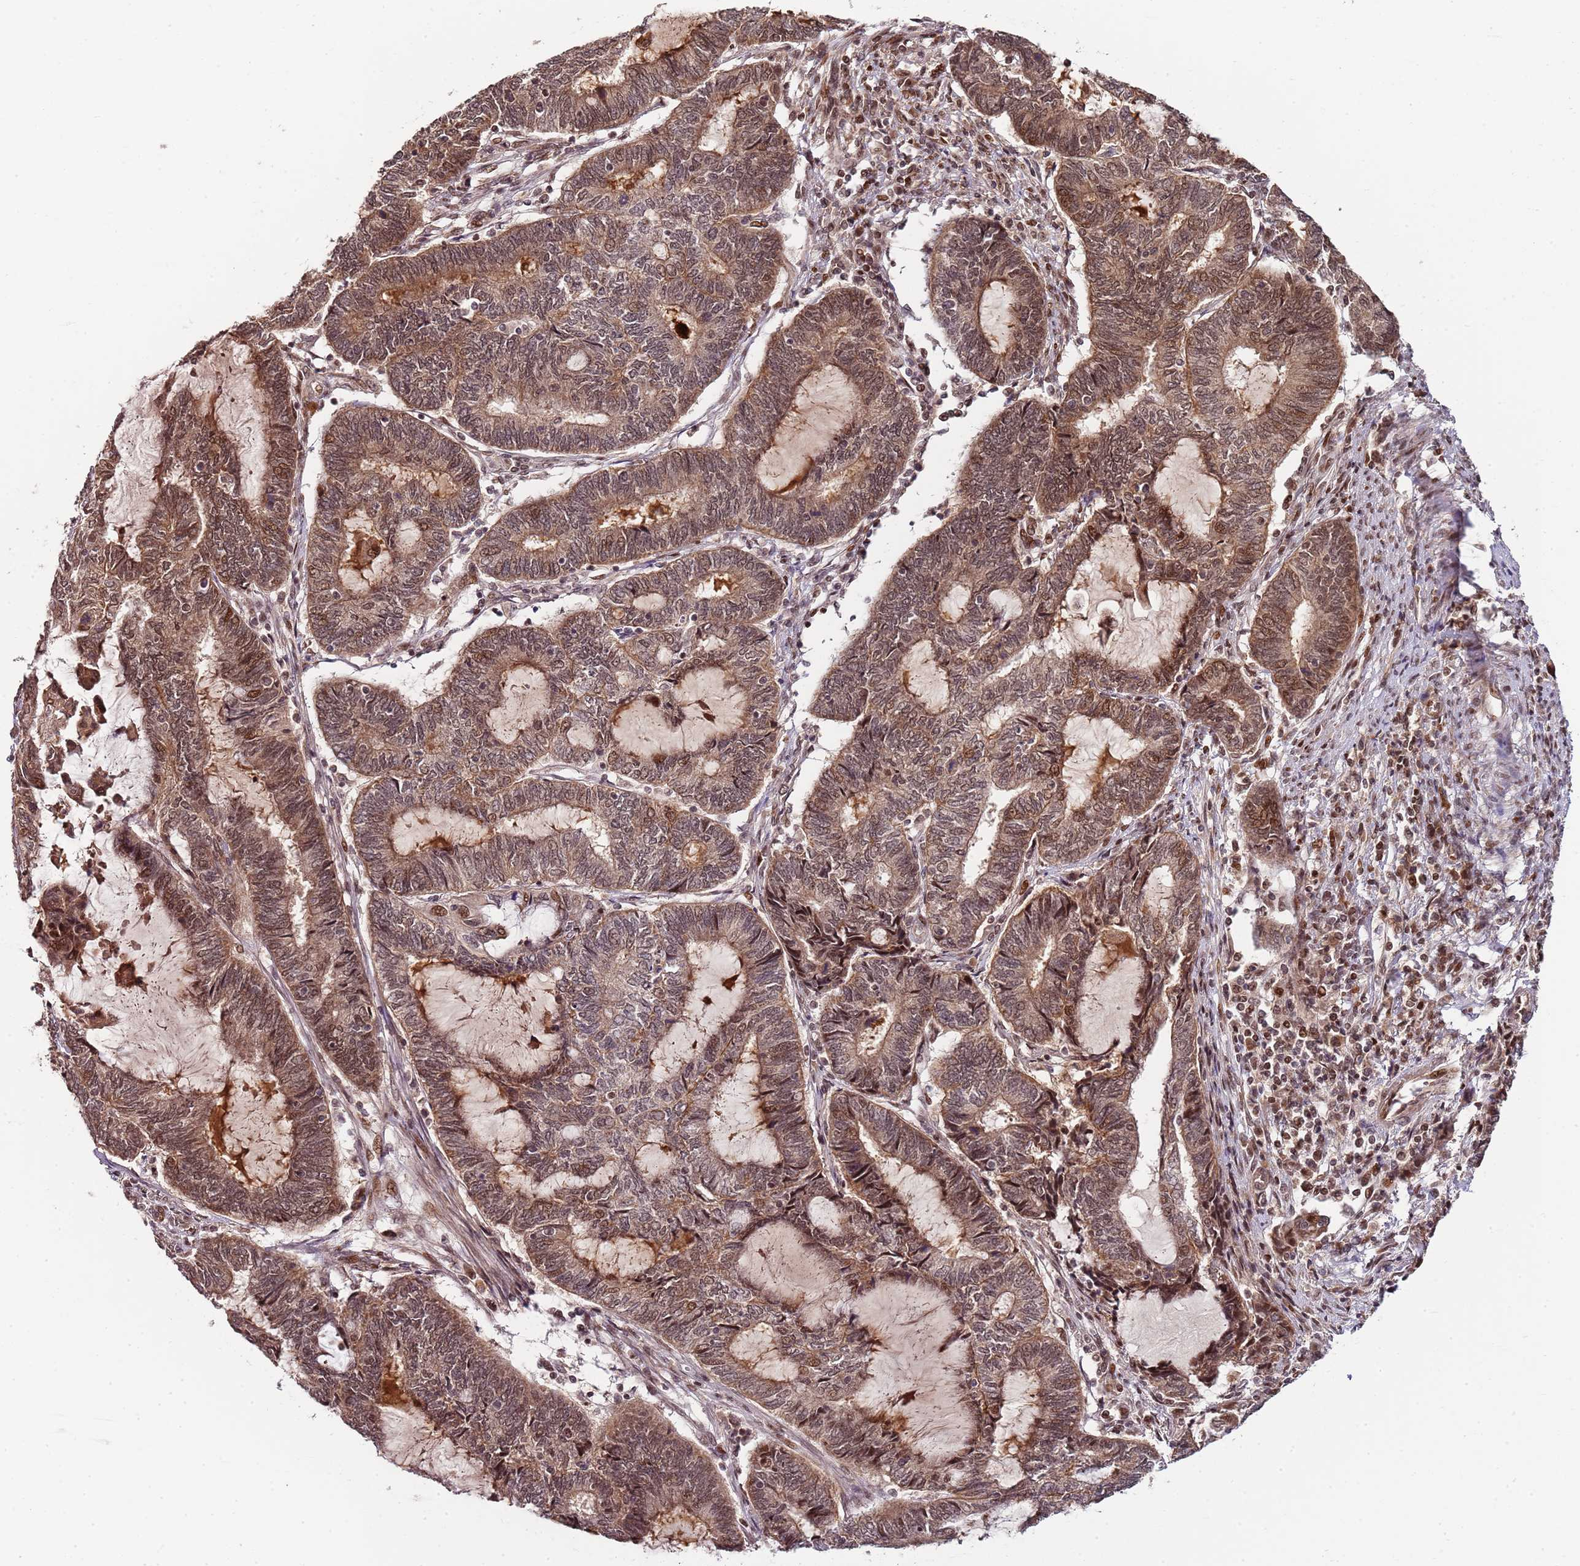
{"staining": {"intensity": "moderate", "quantity": ">75%", "location": "cytoplasmic/membranous,nuclear"}, "tissue": "endometrial cancer", "cell_type": "Tumor cells", "image_type": "cancer", "snomed": [{"axis": "morphology", "description": "Adenocarcinoma, NOS"}, {"axis": "topography", "description": "Uterus"}, {"axis": "topography", "description": "Endometrium"}], "caption": "Human endometrial cancer stained for a protein (brown) displays moderate cytoplasmic/membranous and nuclear positive expression in approximately >75% of tumor cells.", "gene": "EDC3", "patient": {"sex": "female", "age": 70}}